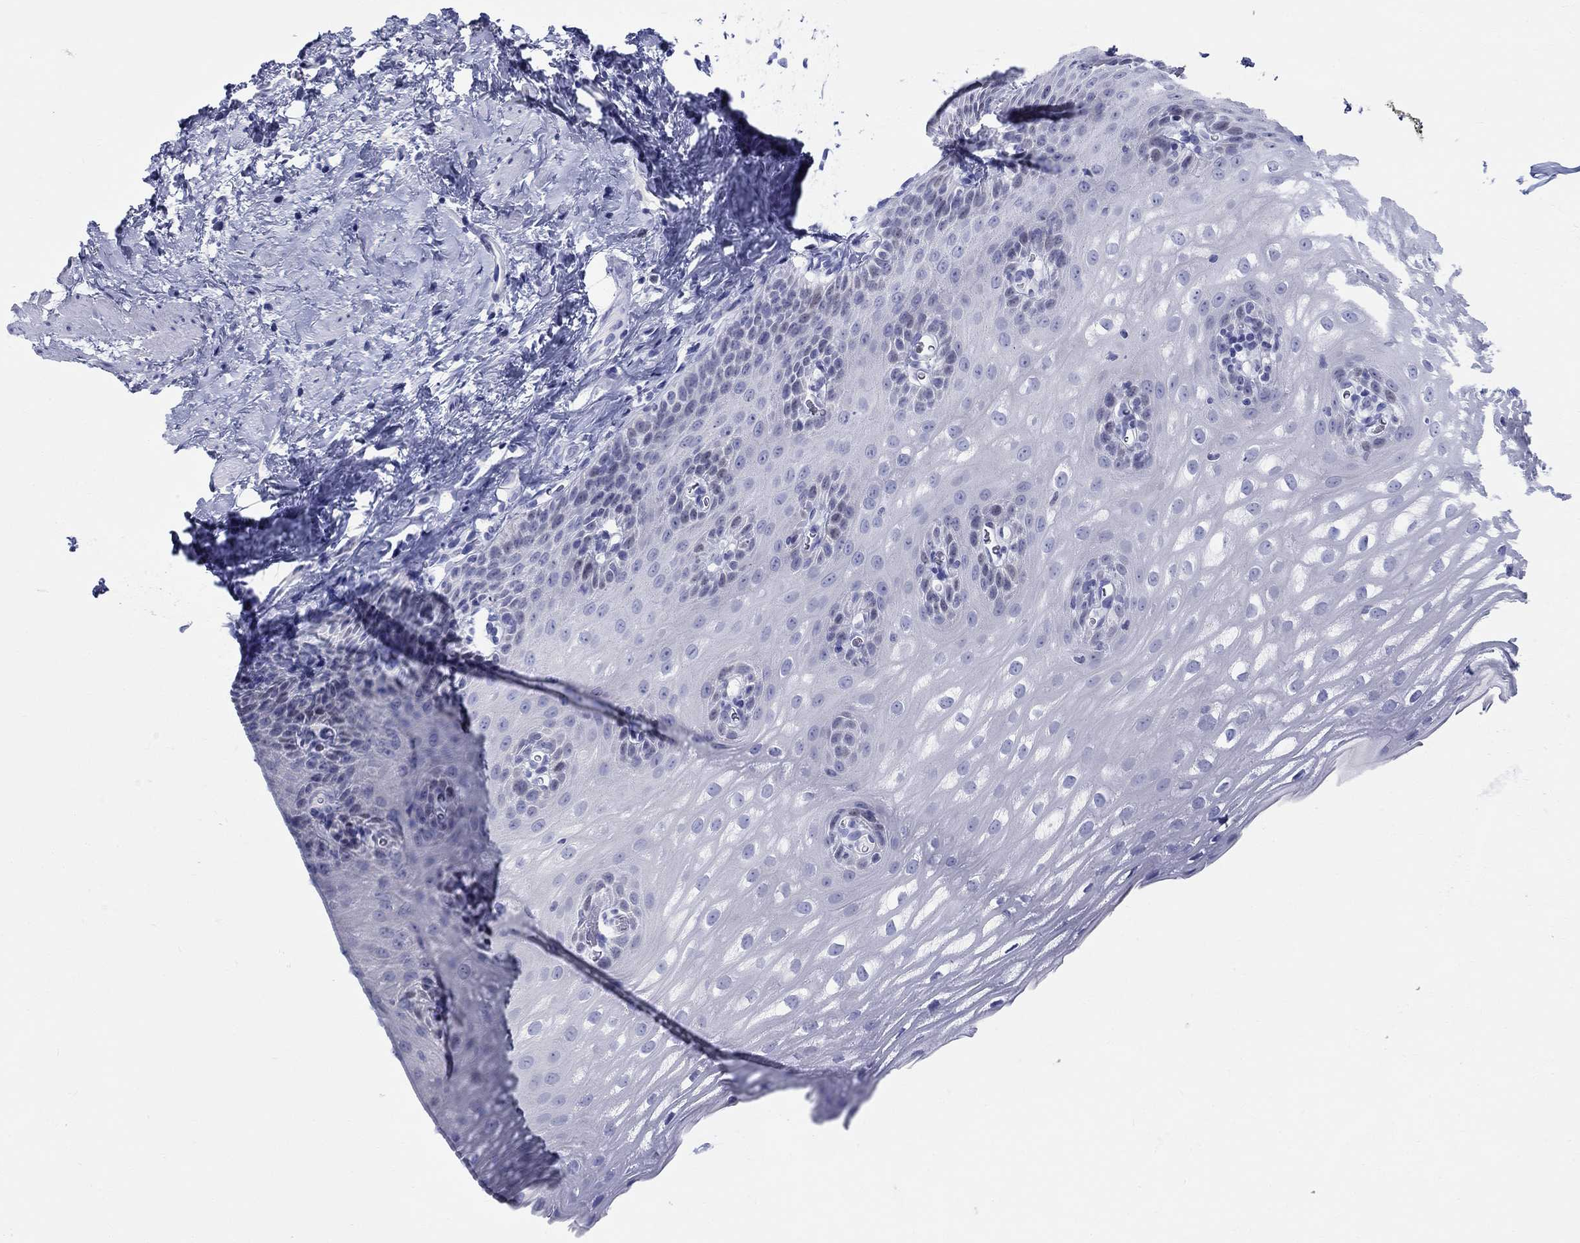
{"staining": {"intensity": "negative", "quantity": "none", "location": "none"}, "tissue": "esophagus", "cell_type": "Squamous epithelial cells", "image_type": "normal", "snomed": [{"axis": "morphology", "description": "Normal tissue, NOS"}, {"axis": "topography", "description": "Esophagus"}], "caption": "This is an IHC photomicrograph of normal esophagus. There is no staining in squamous epithelial cells.", "gene": "LAMP5", "patient": {"sex": "male", "age": 64}}